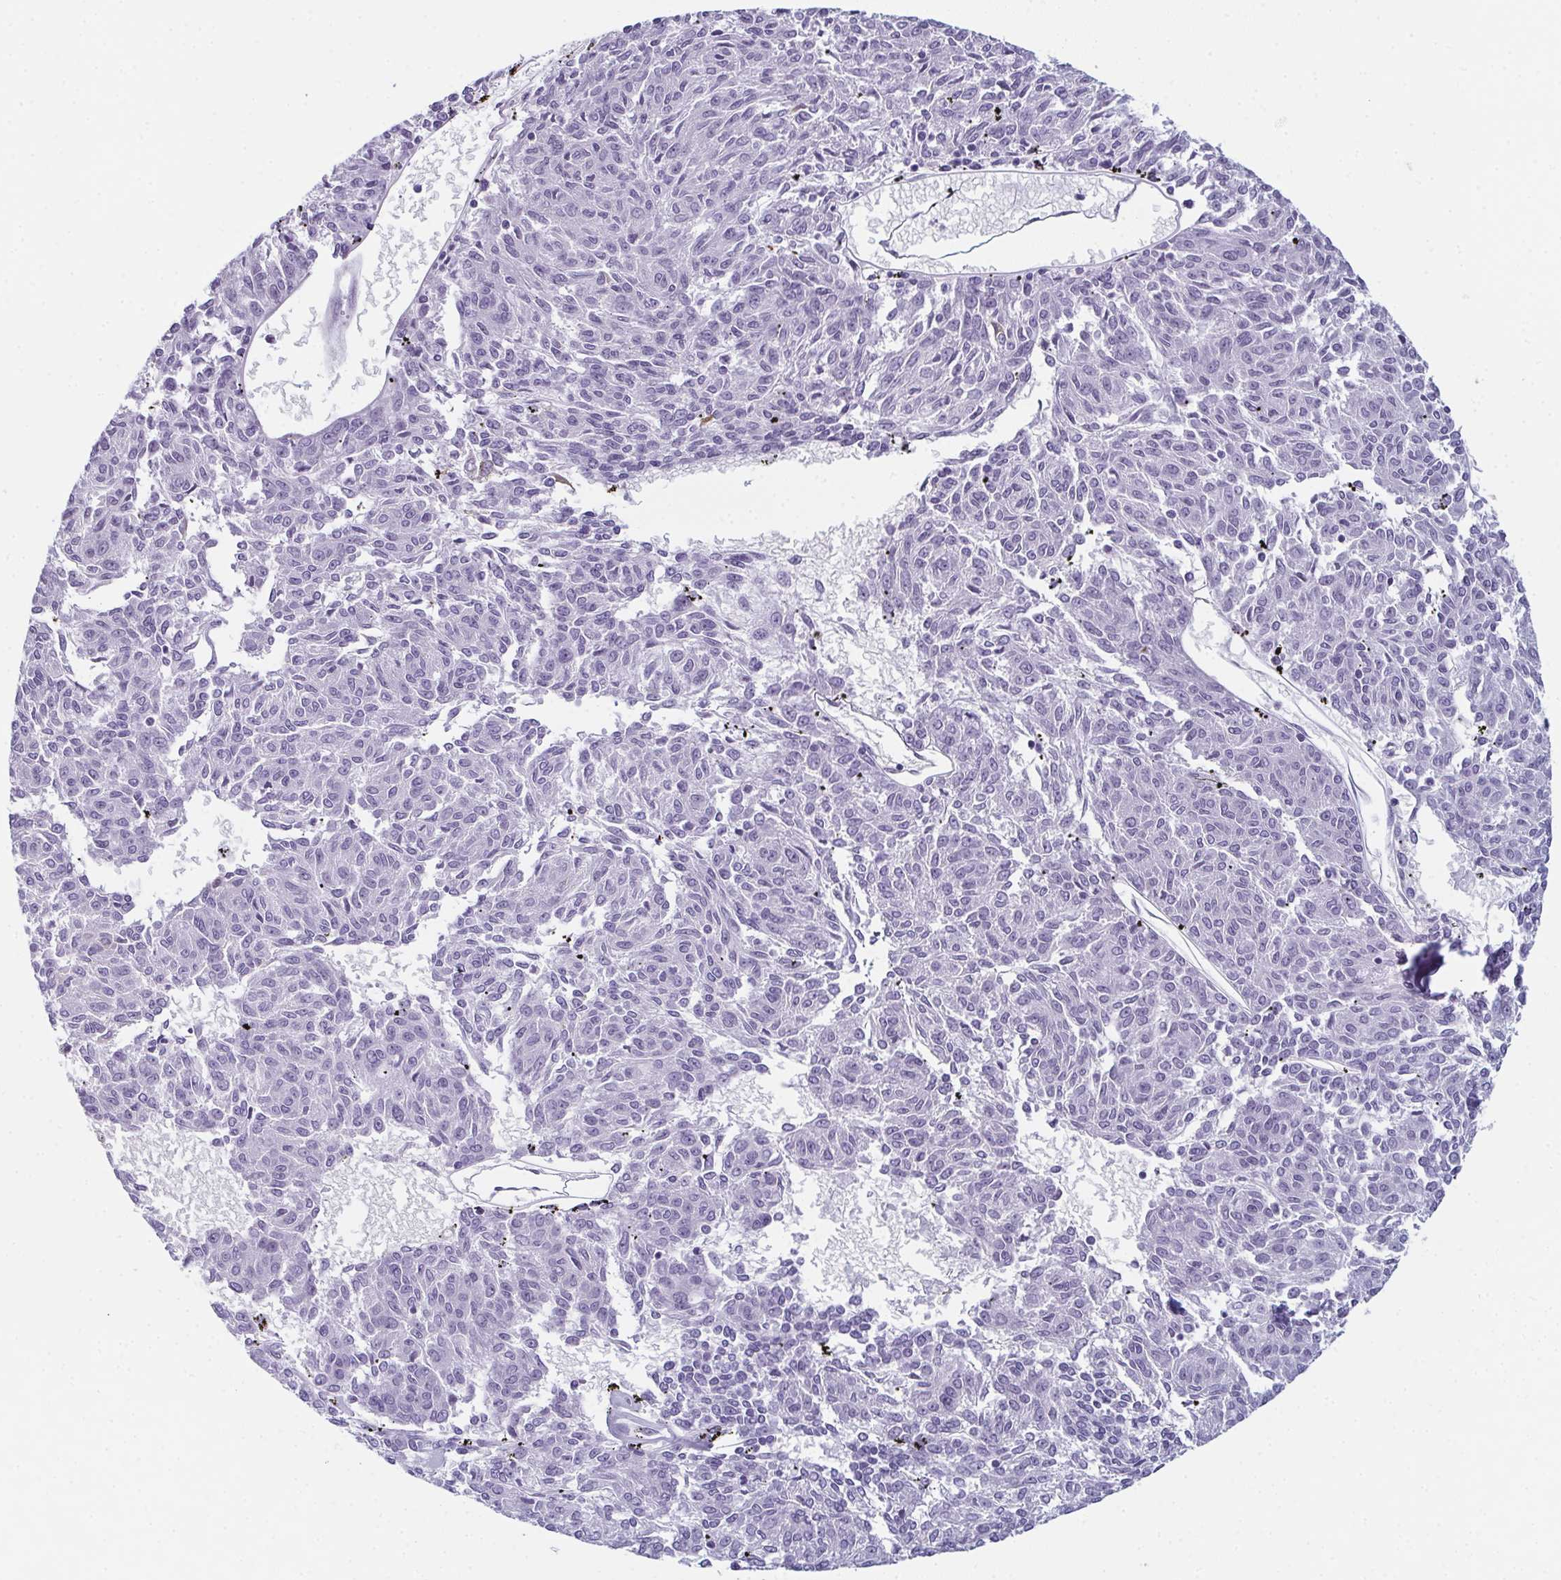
{"staining": {"intensity": "negative", "quantity": "none", "location": "none"}, "tissue": "melanoma", "cell_type": "Tumor cells", "image_type": "cancer", "snomed": [{"axis": "morphology", "description": "Malignant melanoma, NOS"}, {"axis": "topography", "description": "Skin"}], "caption": "This is an IHC image of human malignant melanoma. There is no staining in tumor cells.", "gene": "ENKUR", "patient": {"sex": "female", "age": 72}}